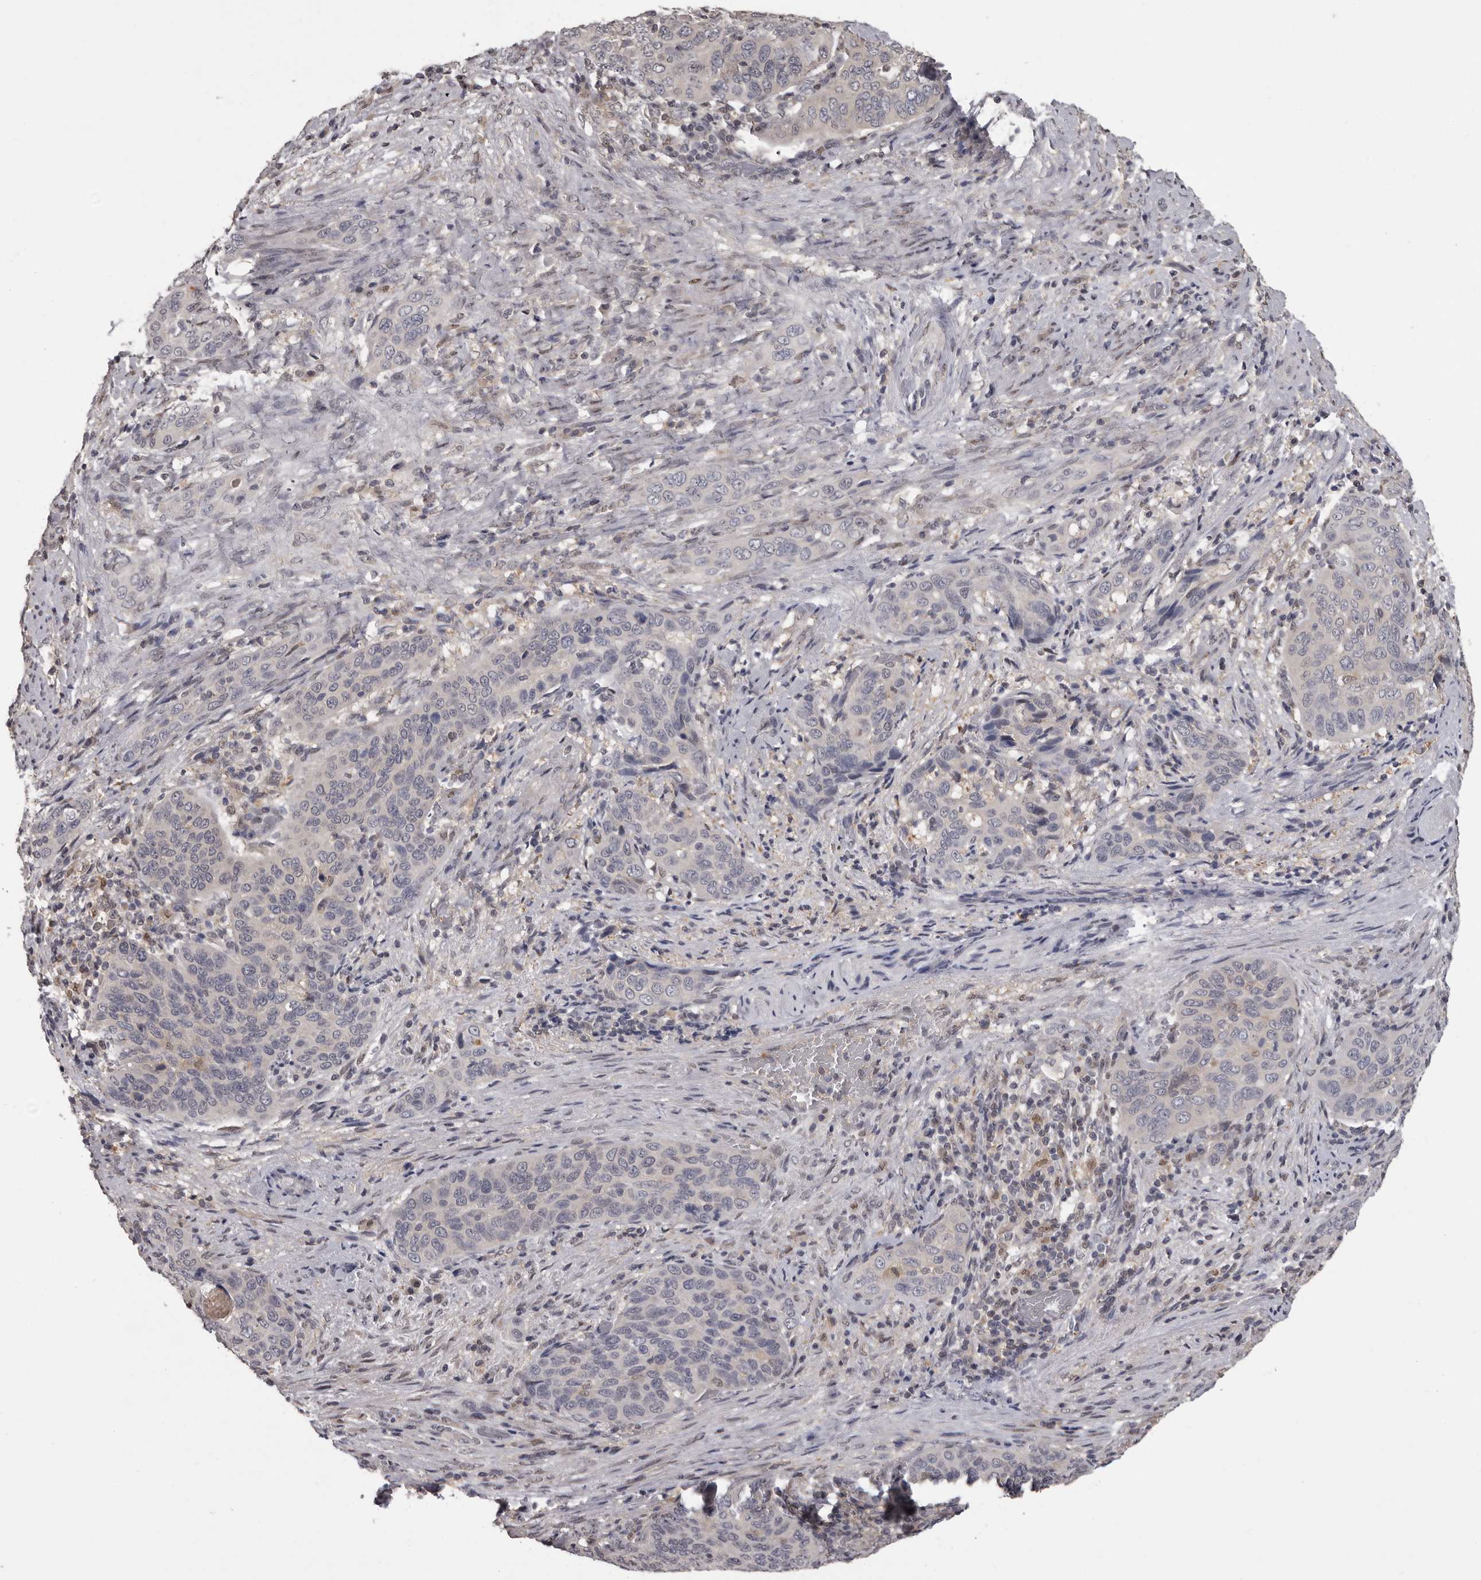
{"staining": {"intensity": "negative", "quantity": "none", "location": "none"}, "tissue": "cervical cancer", "cell_type": "Tumor cells", "image_type": "cancer", "snomed": [{"axis": "morphology", "description": "Squamous cell carcinoma, NOS"}, {"axis": "topography", "description": "Cervix"}], "caption": "A high-resolution image shows IHC staining of squamous cell carcinoma (cervical), which demonstrates no significant positivity in tumor cells. (Immunohistochemistry, brightfield microscopy, high magnification).", "gene": "MDH1", "patient": {"sex": "female", "age": 60}}